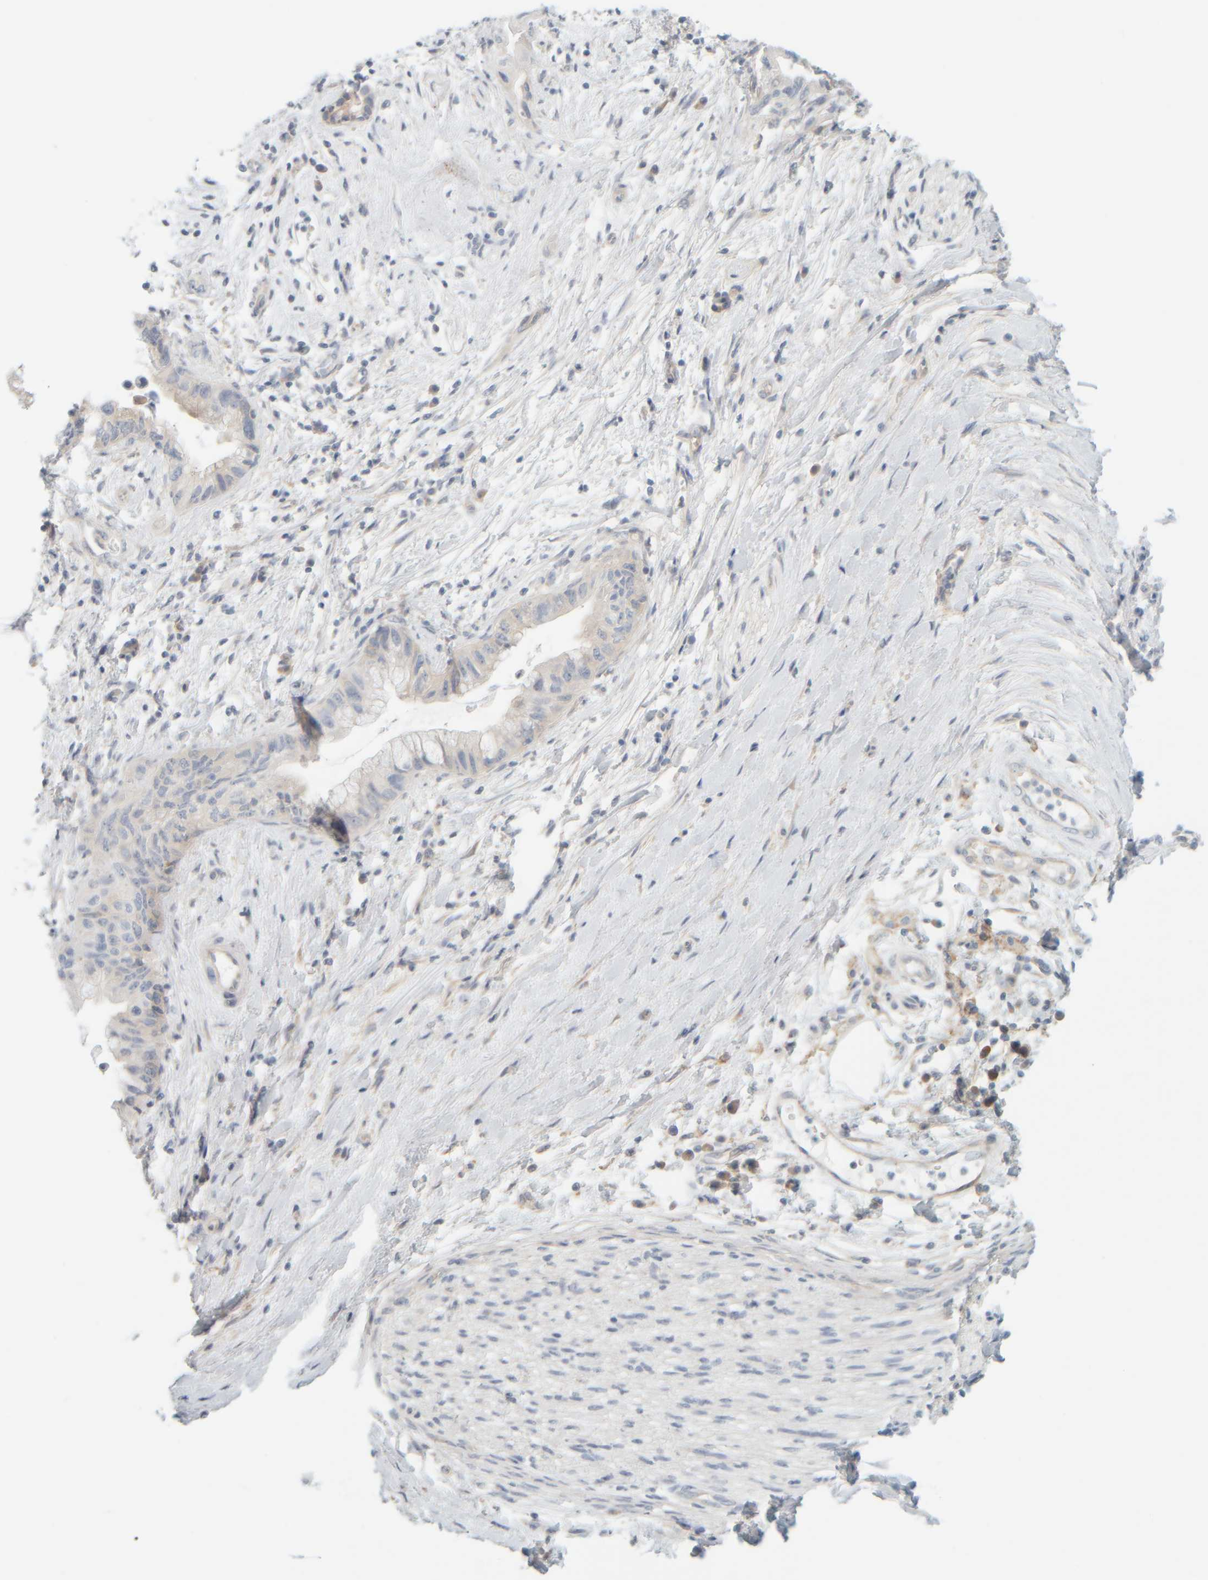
{"staining": {"intensity": "negative", "quantity": "none", "location": "none"}, "tissue": "pancreatic cancer", "cell_type": "Tumor cells", "image_type": "cancer", "snomed": [{"axis": "morphology", "description": "Adenocarcinoma, NOS"}, {"axis": "topography", "description": "Pancreas"}], "caption": "Immunohistochemical staining of adenocarcinoma (pancreatic) demonstrates no significant expression in tumor cells.", "gene": "PTGES3L-AARSD1", "patient": {"sex": "female", "age": 73}}